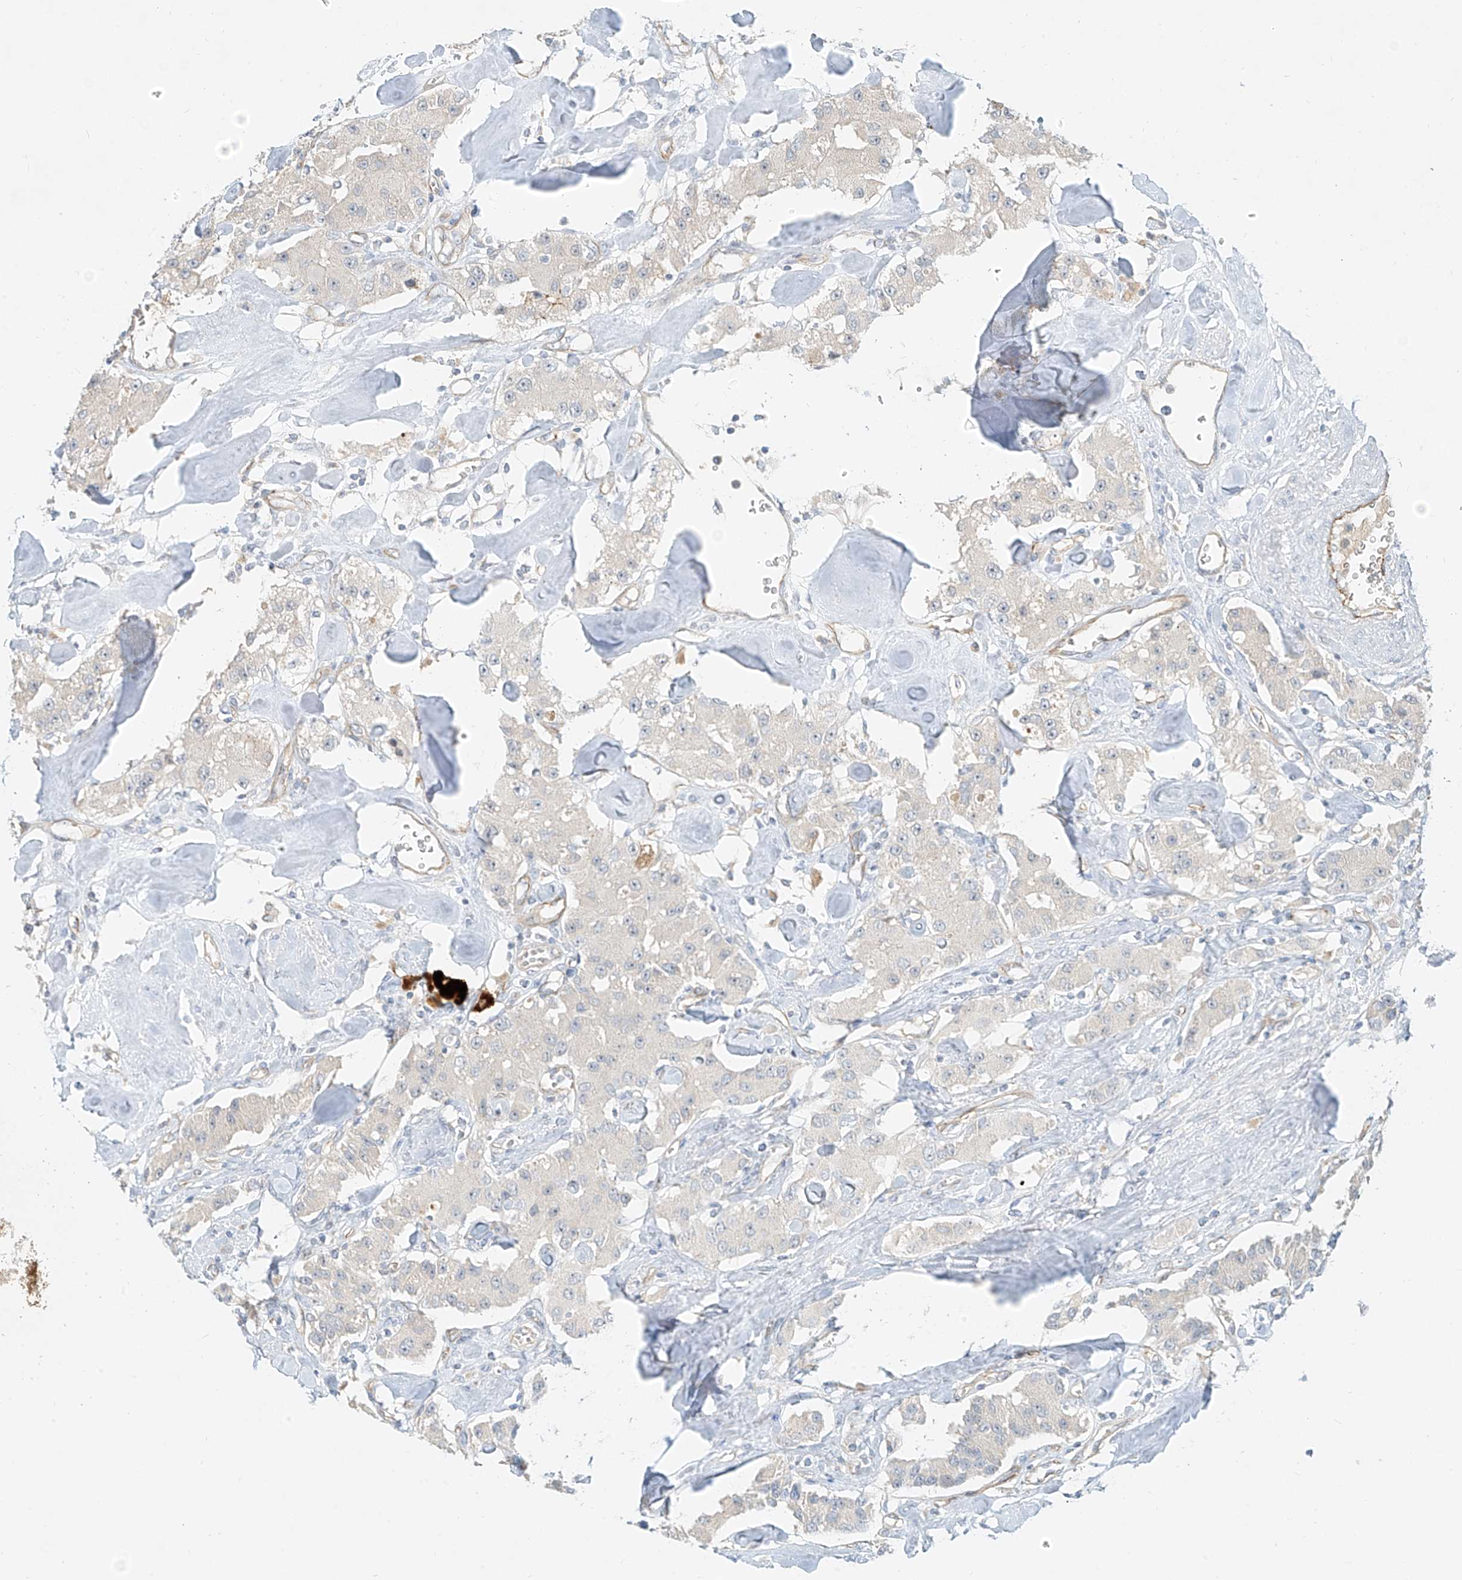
{"staining": {"intensity": "negative", "quantity": "none", "location": "none"}, "tissue": "carcinoid", "cell_type": "Tumor cells", "image_type": "cancer", "snomed": [{"axis": "morphology", "description": "Carcinoid, malignant, NOS"}, {"axis": "topography", "description": "Pancreas"}], "caption": "Immunohistochemical staining of human carcinoid demonstrates no significant staining in tumor cells.", "gene": "C2orf42", "patient": {"sex": "male", "age": 41}}